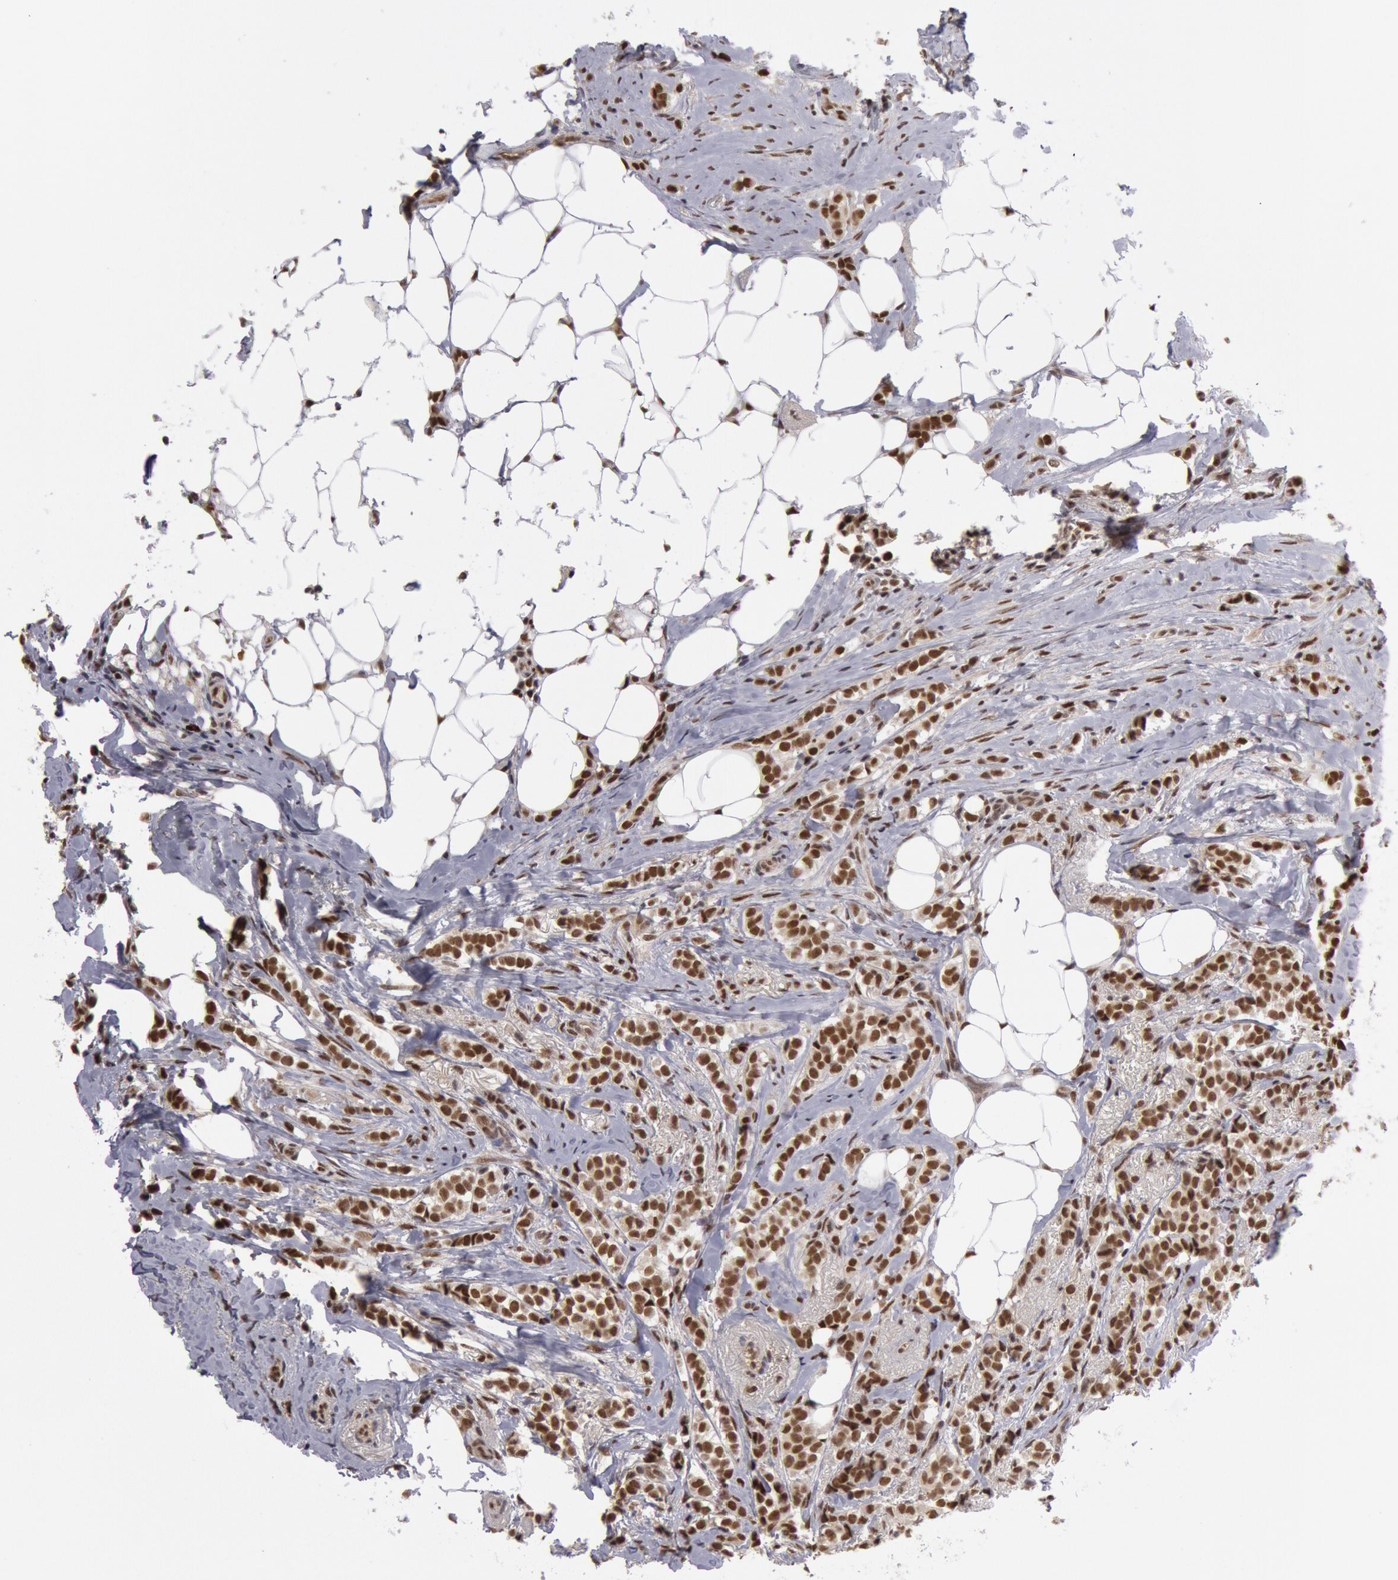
{"staining": {"intensity": "moderate", "quantity": ">75%", "location": "nuclear"}, "tissue": "breast cancer", "cell_type": "Tumor cells", "image_type": "cancer", "snomed": [{"axis": "morphology", "description": "Lobular carcinoma"}, {"axis": "topography", "description": "Breast"}], "caption": "This is an image of IHC staining of breast cancer, which shows moderate positivity in the nuclear of tumor cells.", "gene": "PPP4R3B", "patient": {"sex": "female", "age": 56}}